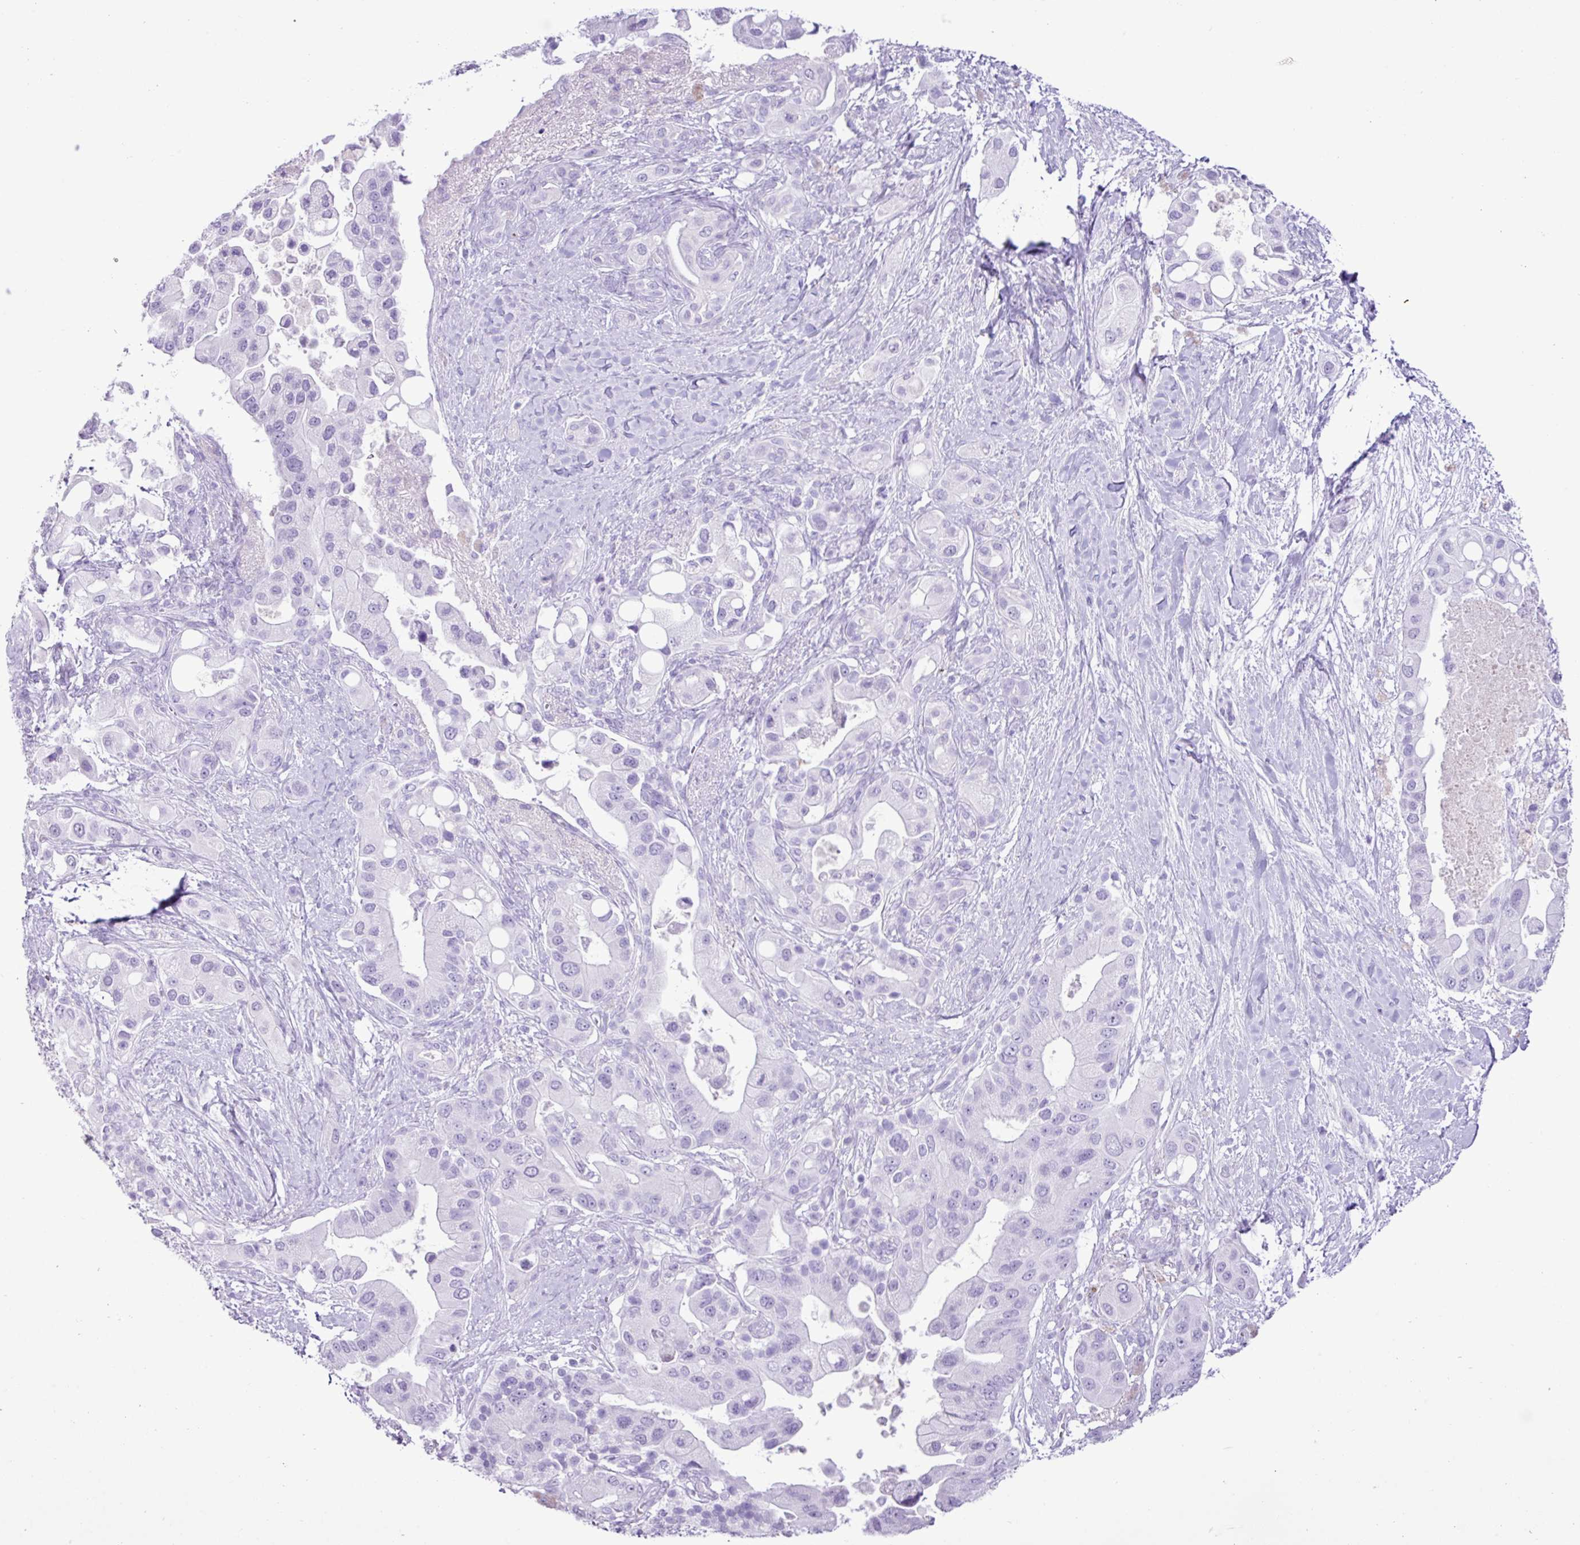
{"staining": {"intensity": "negative", "quantity": "none", "location": "none"}, "tissue": "pancreatic cancer", "cell_type": "Tumor cells", "image_type": "cancer", "snomed": [{"axis": "morphology", "description": "Adenocarcinoma, NOS"}, {"axis": "topography", "description": "Pancreas"}], "caption": "Immunohistochemical staining of adenocarcinoma (pancreatic) demonstrates no significant expression in tumor cells. (Brightfield microscopy of DAB (3,3'-diaminobenzidine) immunohistochemistry at high magnification).", "gene": "ZSCAN5A", "patient": {"sex": "male", "age": 57}}